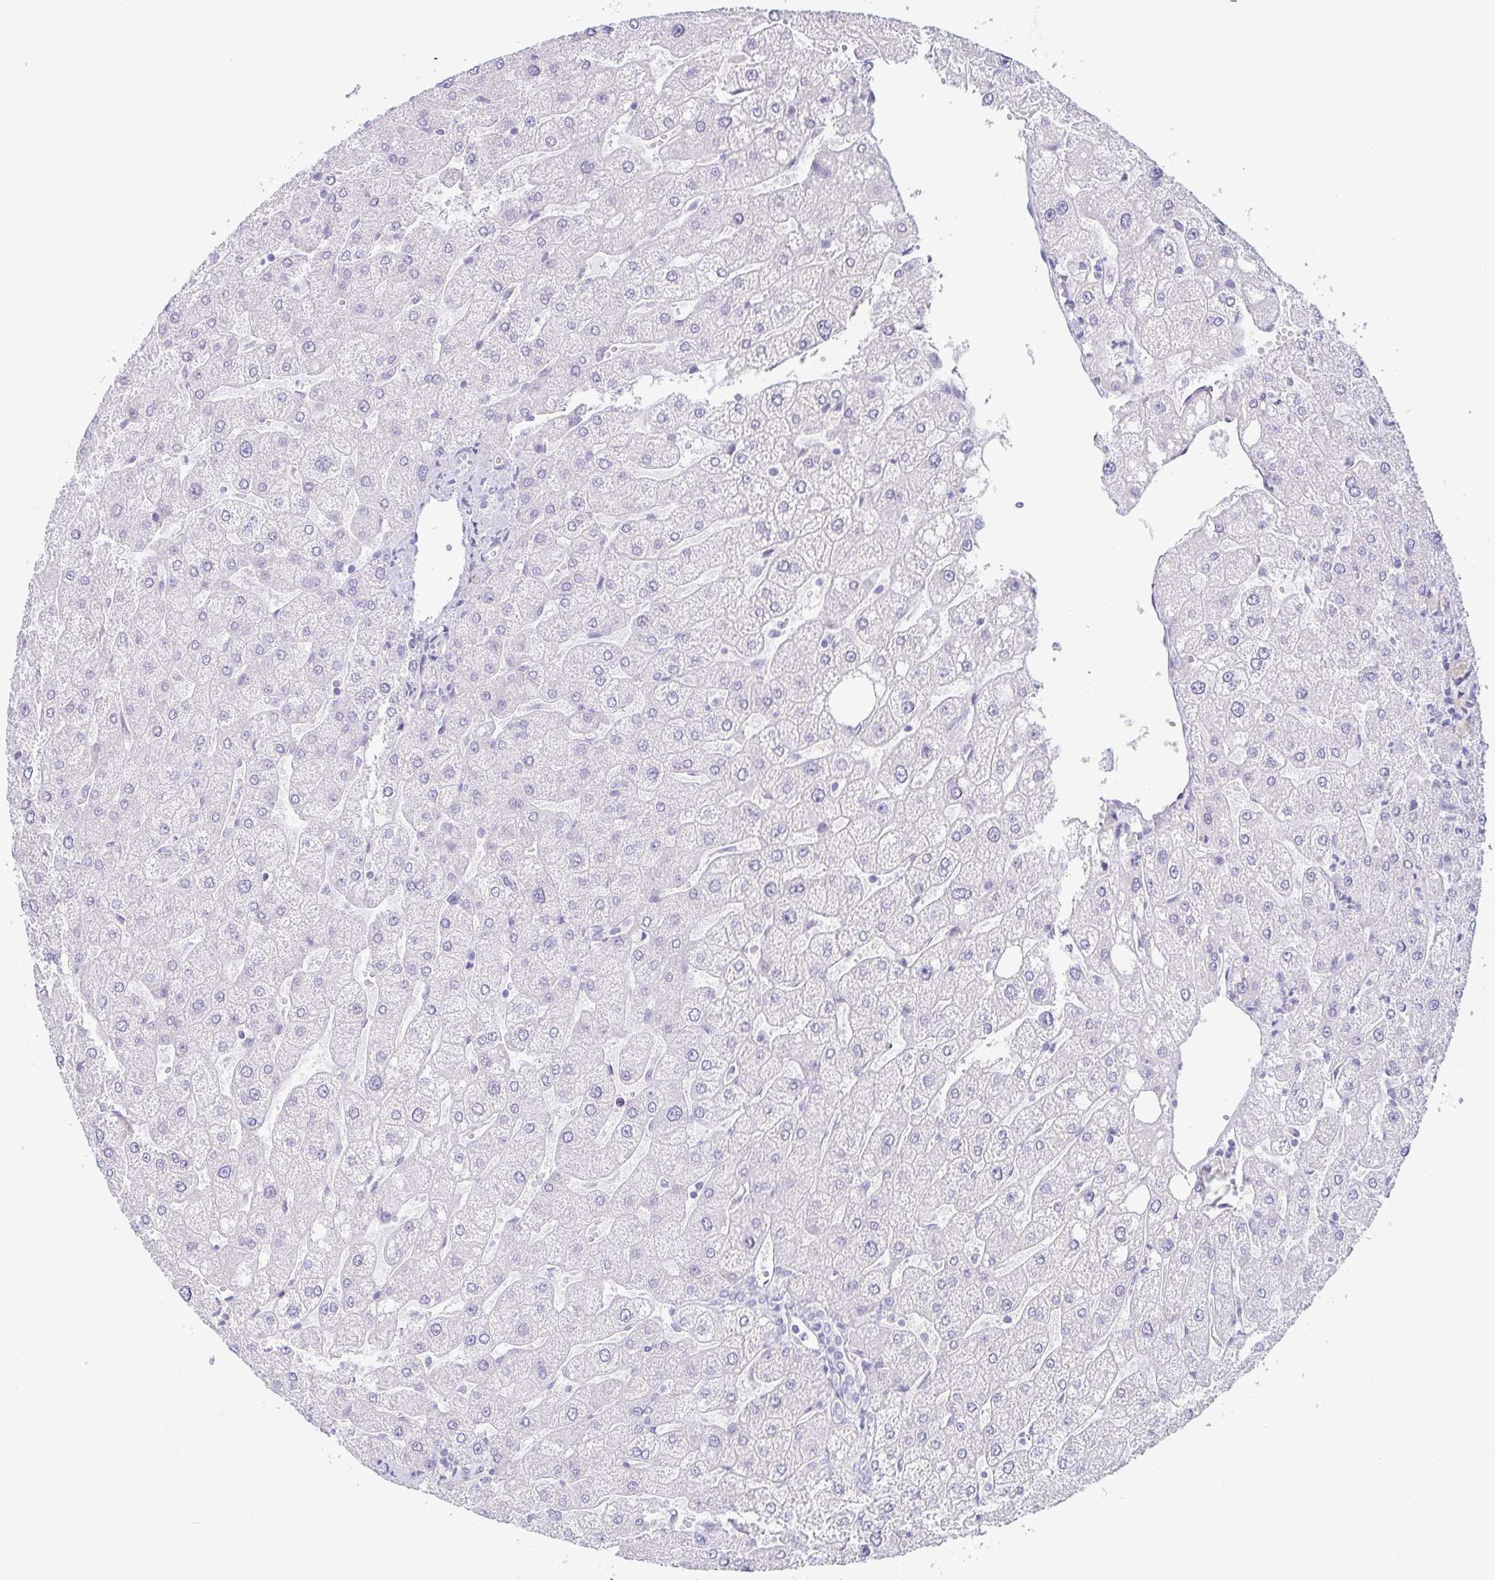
{"staining": {"intensity": "negative", "quantity": "none", "location": "none"}, "tissue": "liver", "cell_type": "Cholangiocytes", "image_type": "normal", "snomed": [{"axis": "morphology", "description": "Normal tissue, NOS"}, {"axis": "topography", "description": "Liver"}], "caption": "Photomicrograph shows no significant protein positivity in cholangiocytes of unremarkable liver.", "gene": "PRR27", "patient": {"sex": "male", "age": 67}}